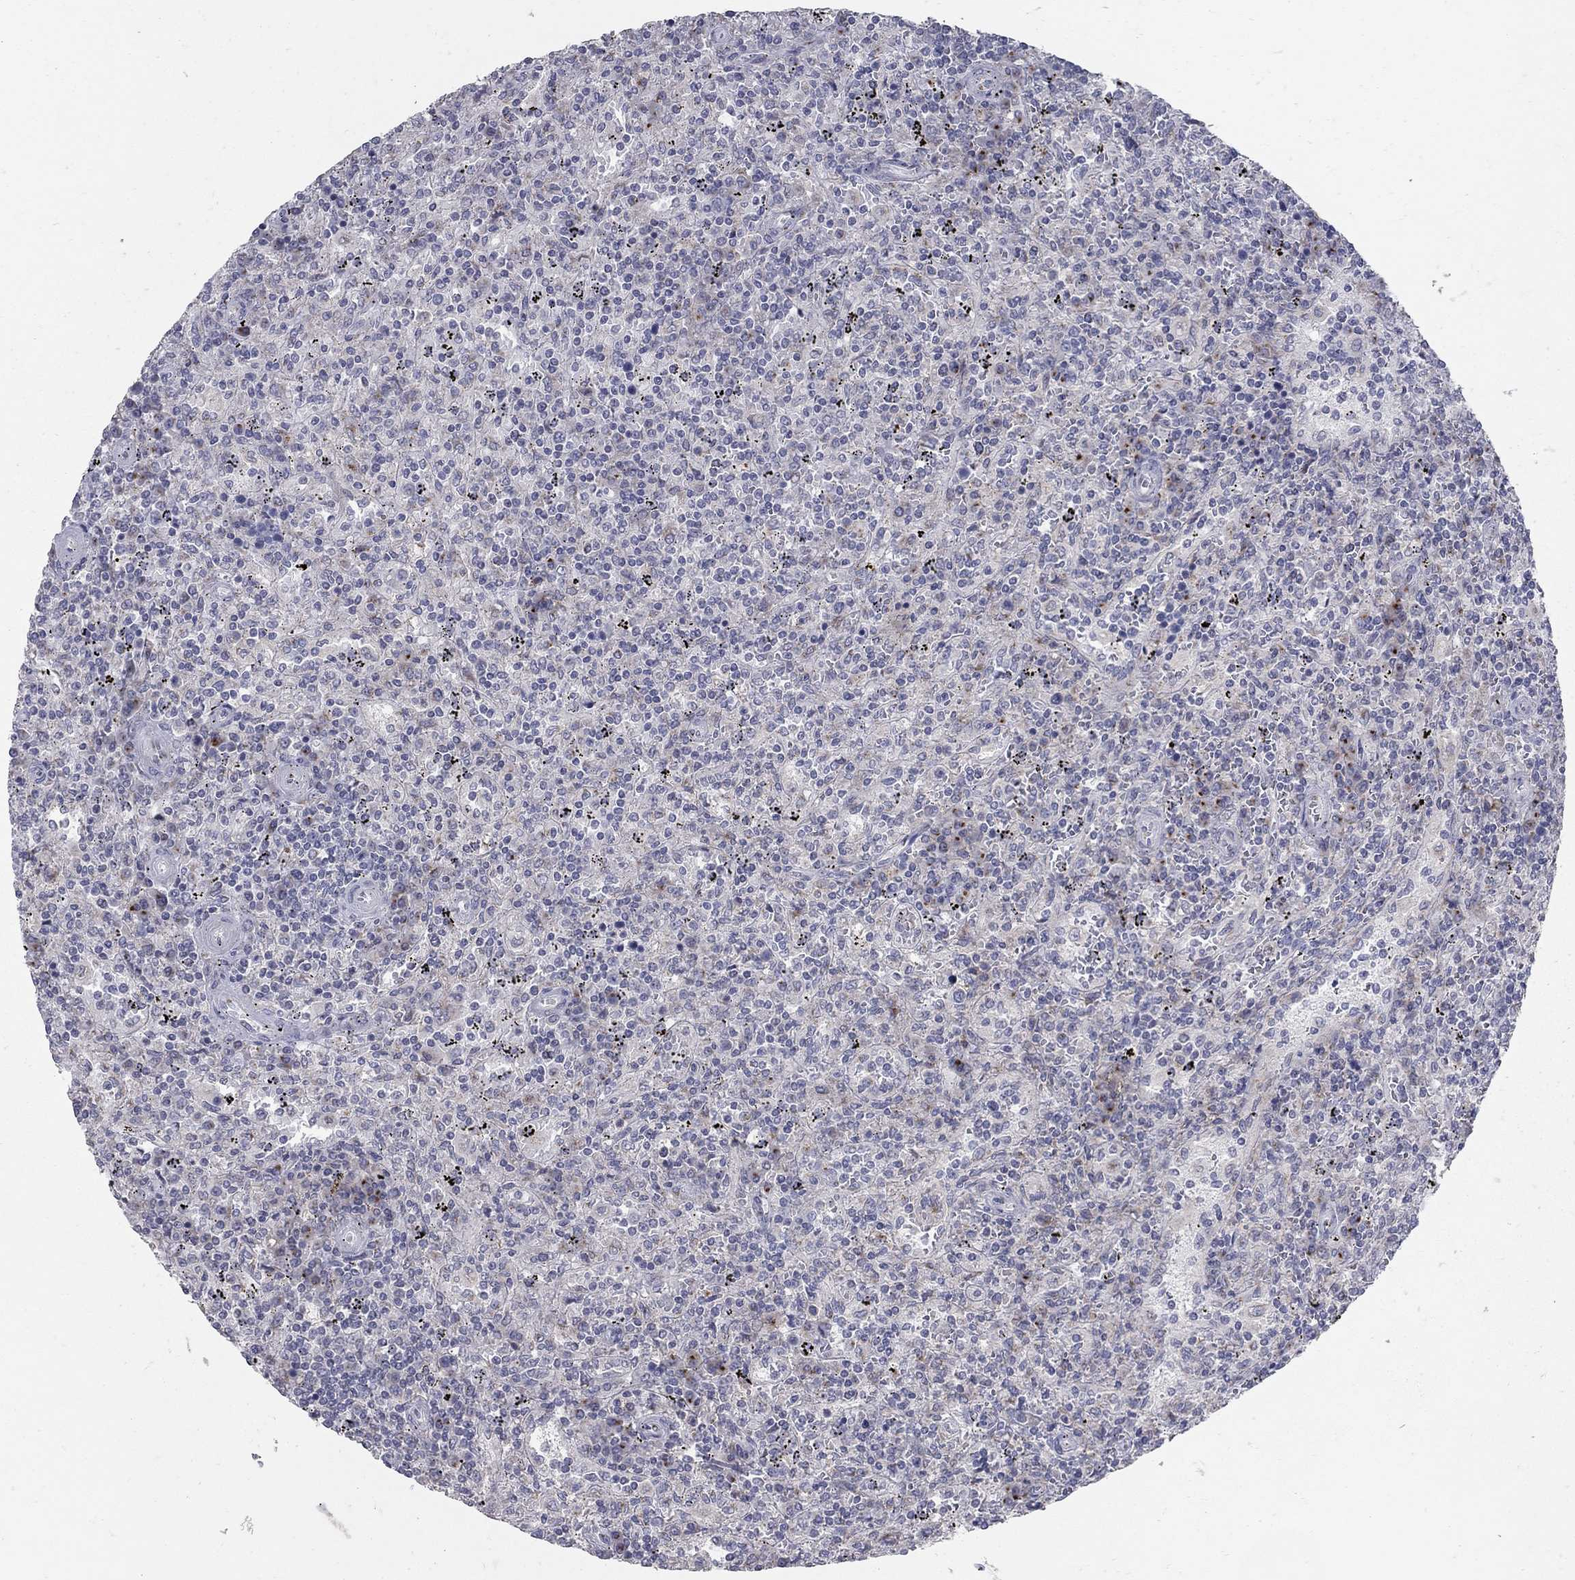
{"staining": {"intensity": "negative", "quantity": "none", "location": "none"}, "tissue": "lymphoma", "cell_type": "Tumor cells", "image_type": "cancer", "snomed": [{"axis": "morphology", "description": "Malignant lymphoma, non-Hodgkin's type, Low grade"}, {"axis": "topography", "description": "Spleen"}], "caption": "Photomicrograph shows no protein expression in tumor cells of low-grade malignant lymphoma, non-Hodgkin's type tissue. The staining is performed using DAB (3,3'-diaminobenzidine) brown chromogen with nuclei counter-stained in using hematoxylin.", "gene": "KIAA0319L", "patient": {"sex": "male", "age": 62}}